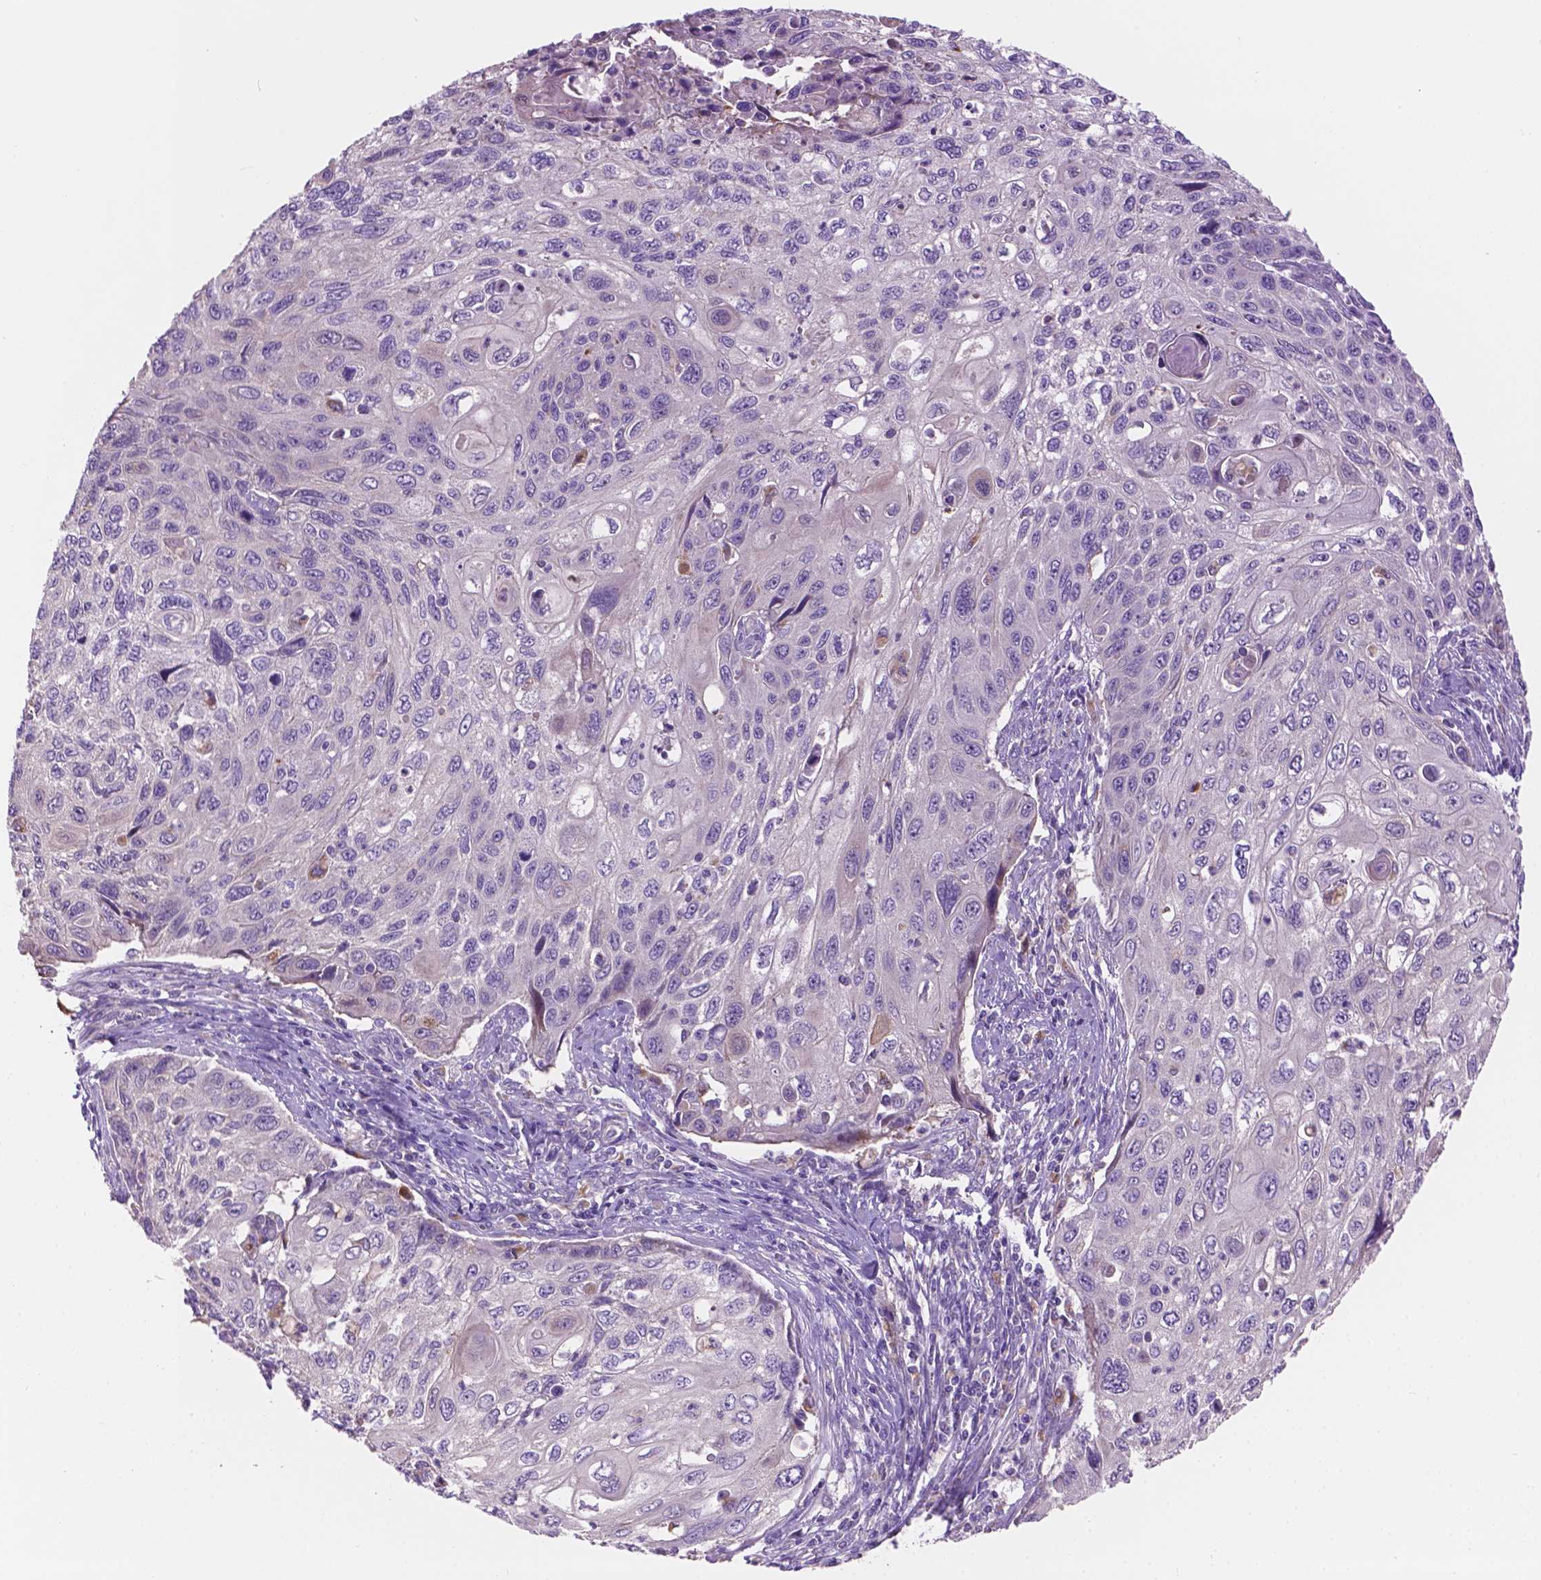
{"staining": {"intensity": "negative", "quantity": "none", "location": "none"}, "tissue": "cervical cancer", "cell_type": "Tumor cells", "image_type": "cancer", "snomed": [{"axis": "morphology", "description": "Squamous cell carcinoma, NOS"}, {"axis": "topography", "description": "Cervix"}], "caption": "Tumor cells show no significant protein staining in cervical cancer.", "gene": "CDH7", "patient": {"sex": "female", "age": 70}}